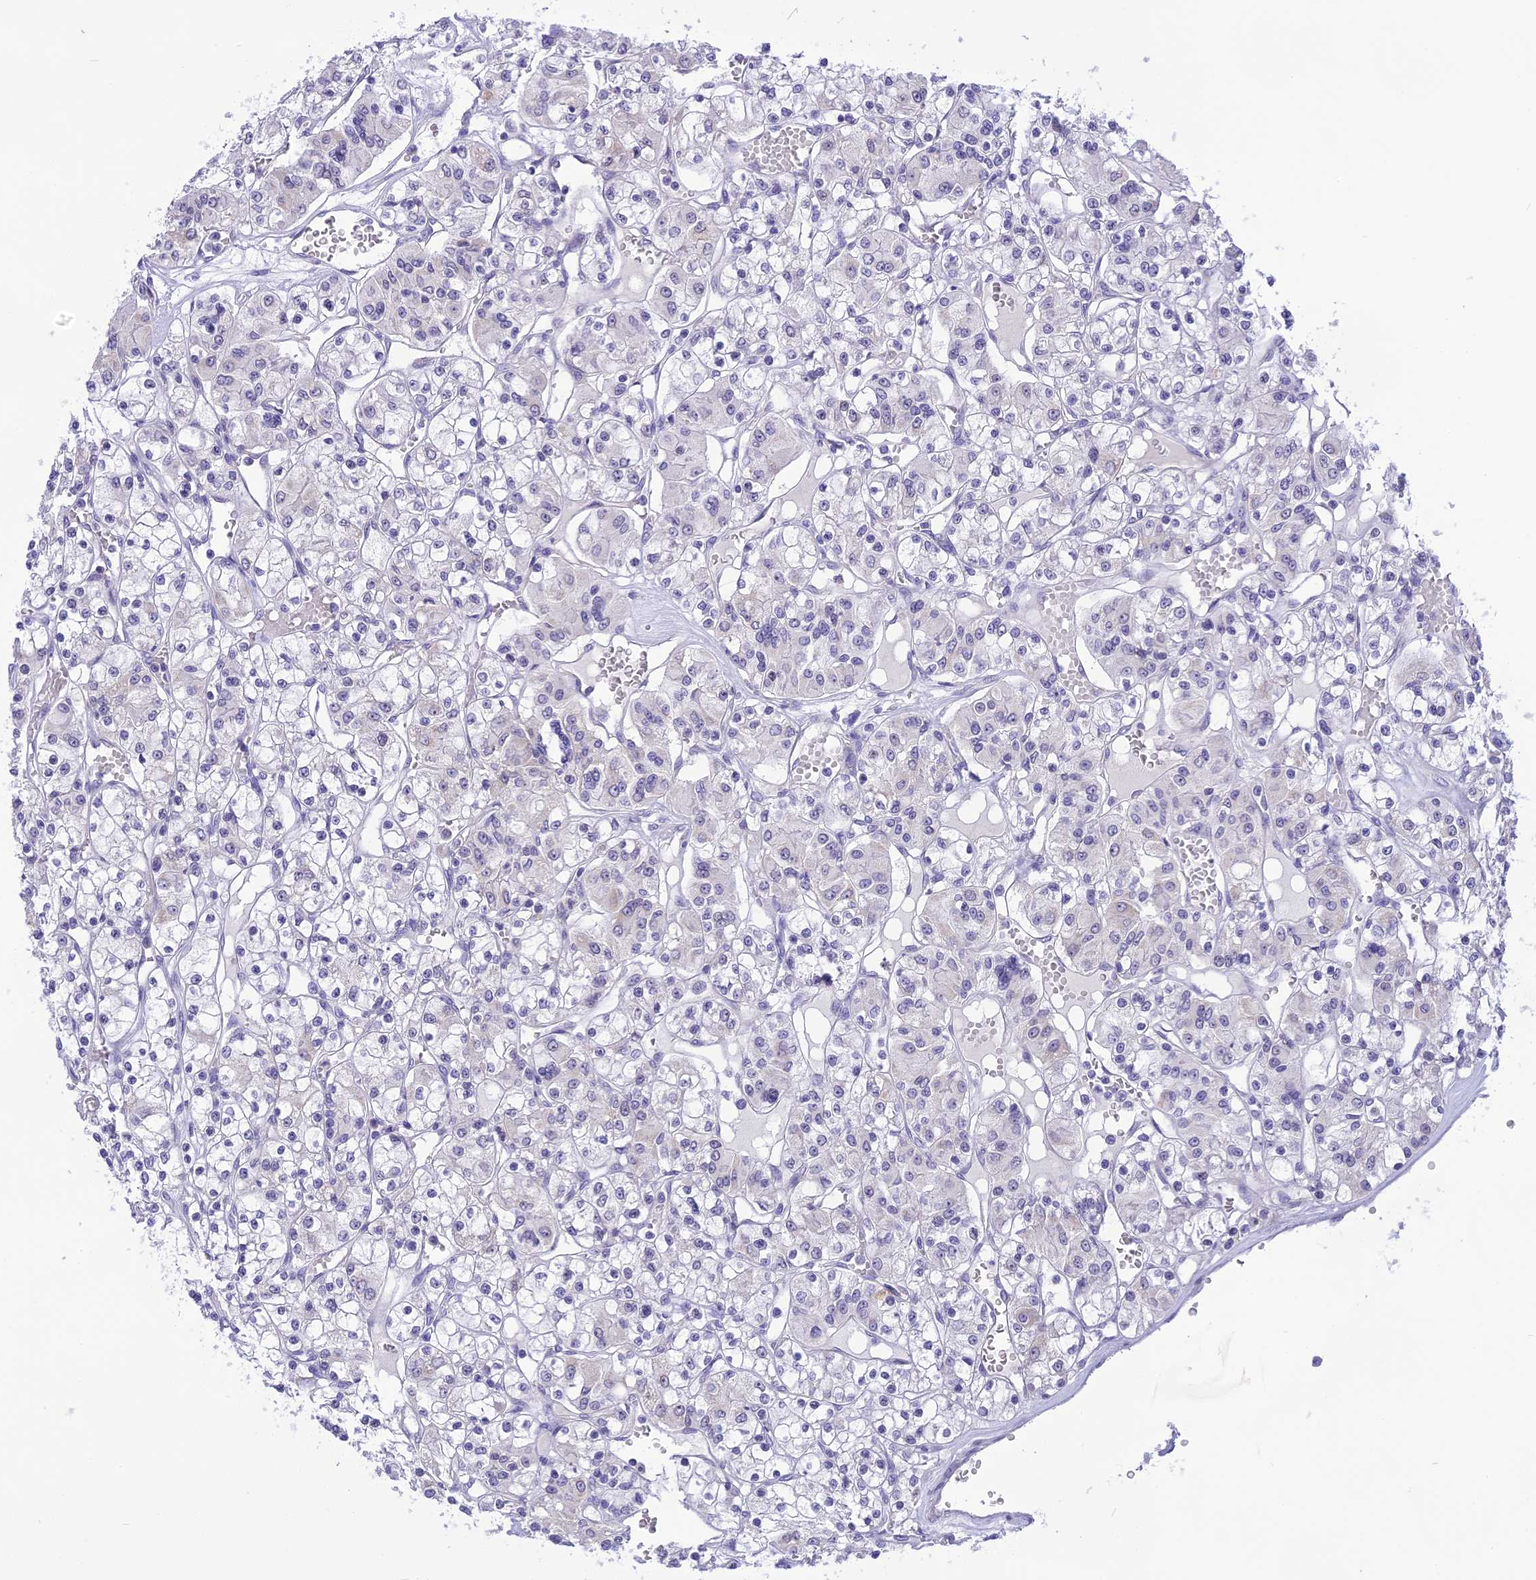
{"staining": {"intensity": "negative", "quantity": "none", "location": "none"}, "tissue": "renal cancer", "cell_type": "Tumor cells", "image_type": "cancer", "snomed": [{"axis": "morphology", "description": "Adenocarcinoma, NOS"}, {"axis": "topography", "description": "Kidney"}], "caption": "This is an immunohistochemistry (IHC) histopathology image of human renal cancer. There is no expression in tumor cells.", "gene": "CMSS1", "patient": {"sex": "female", "age": 59}}